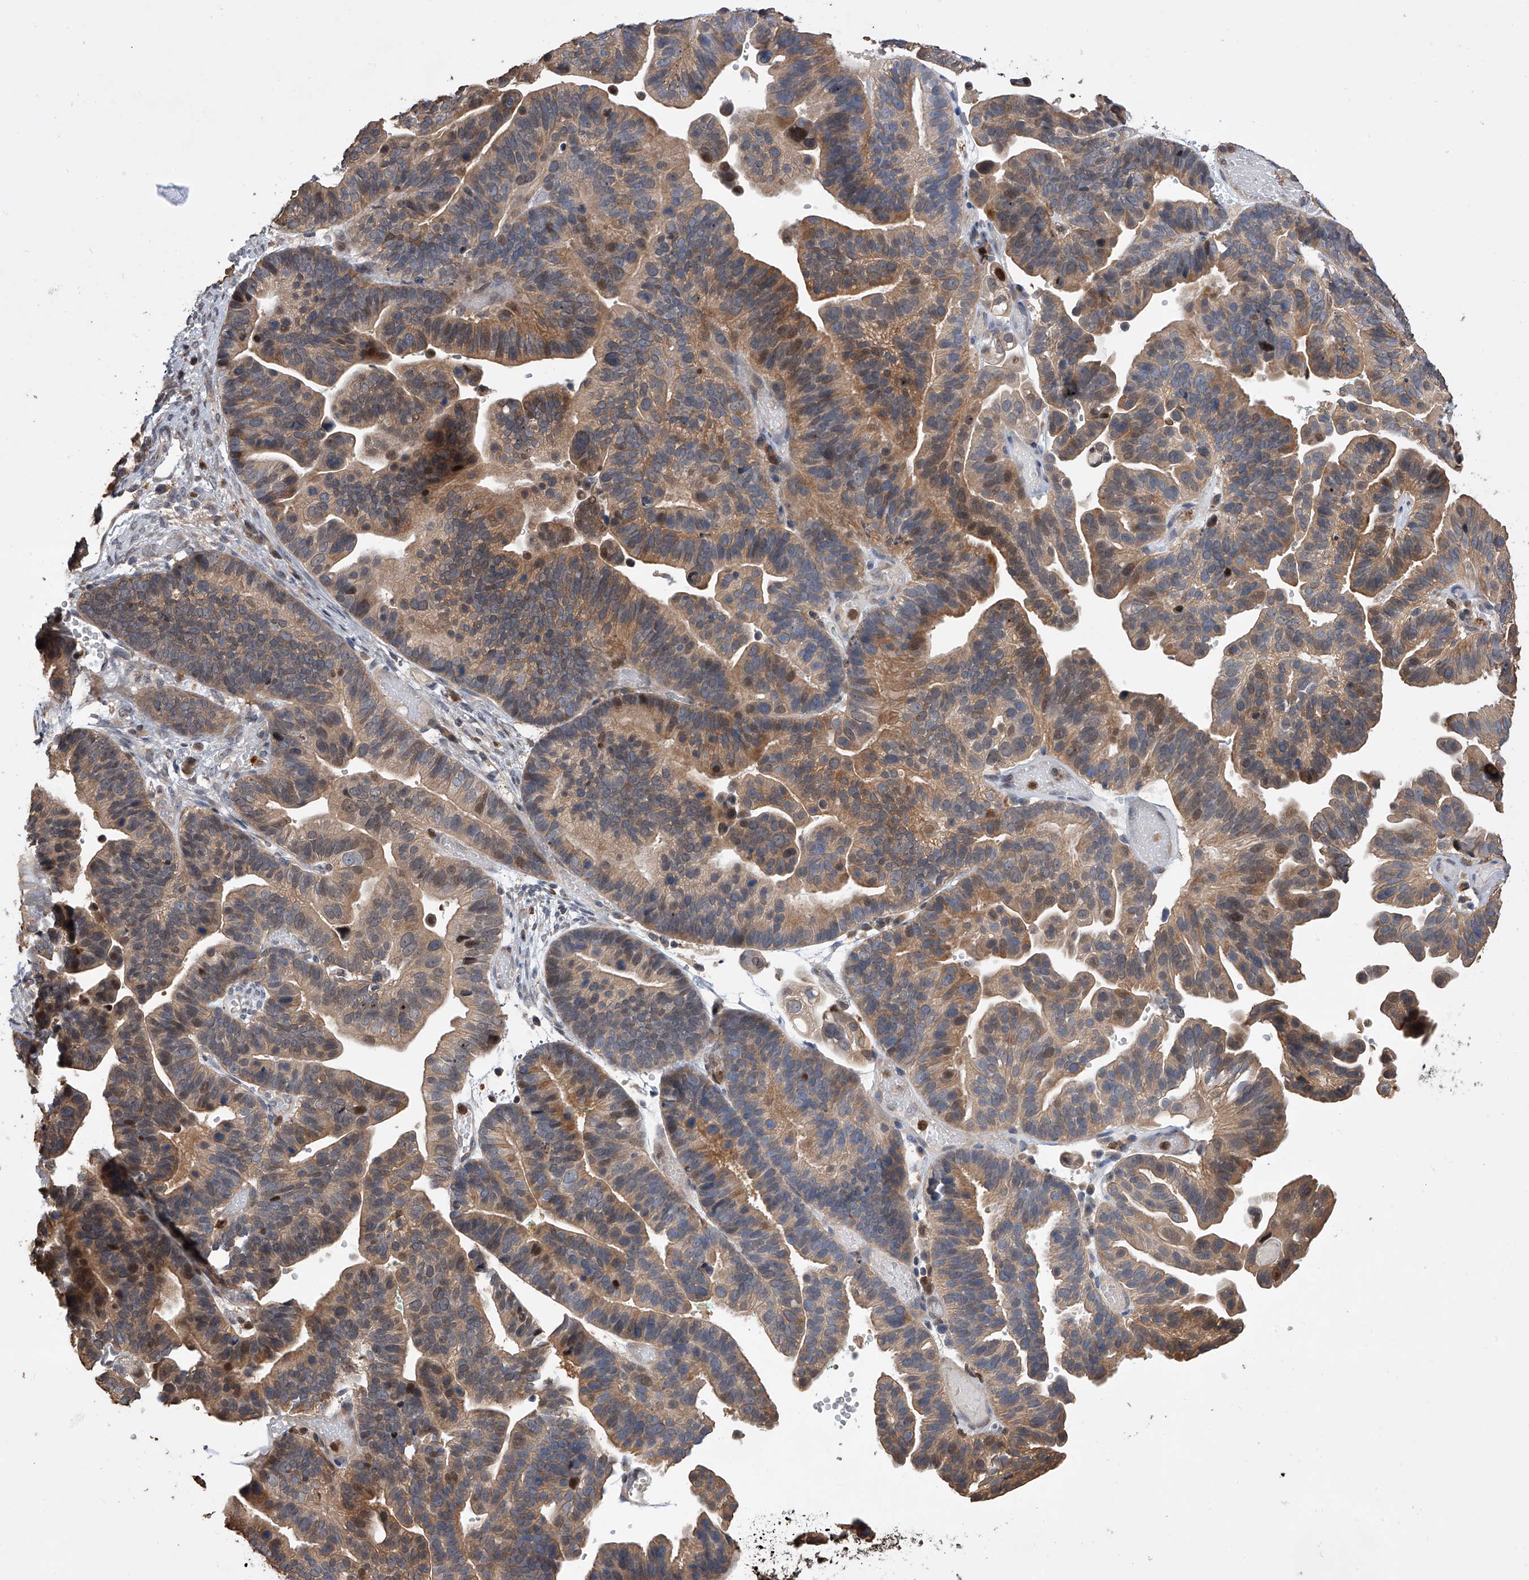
{"staining": {"intensity": "moderate", "quantity": ">75%", "location": "cytoplasmic/membranous"}, "tissue": "ovarian cancer", "cell_type": "Tumor cells", "image_type": "cancer", "snomed": [{"axis": "morphology", "description": "Cystadenocarcinoma, serous, NOS"}, {"axis": "topography", "description": "Ovary"}], "caption": "IHC (DAB (3,3'-diaminobenzidine)) staining of human ovarian serous cystadenocarcinoma exhibits moderate cytoplasmic/membranous protein staining in about >75% of tumor cells.", "gene": "BHLHE23", "patient": {"sex": "female", "age": 56}}